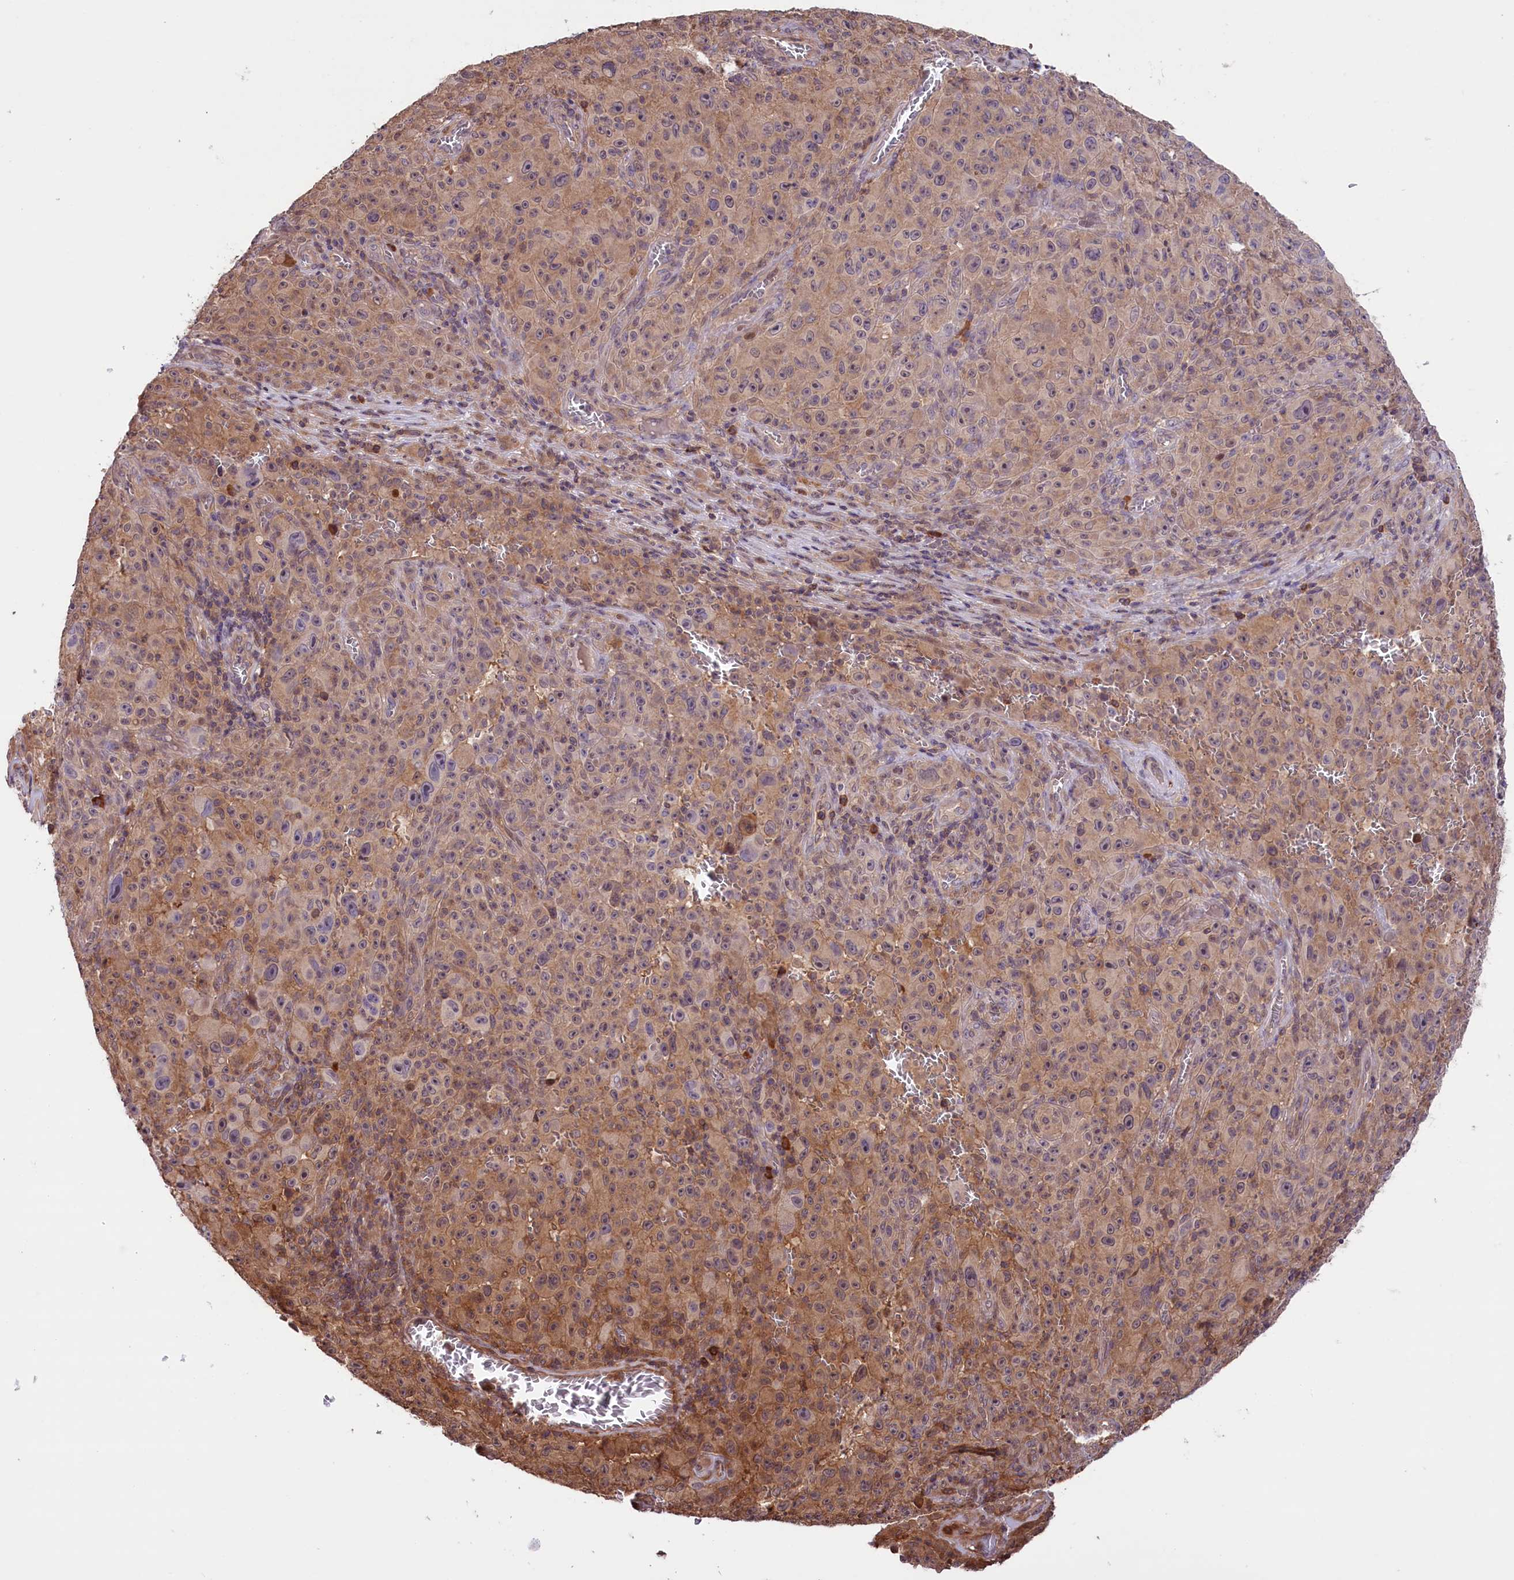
{"staining": {"intensity": "moderate", "quantity": "<25%", "location": "cytoplasmic/membranous,nuclear"}, "tissue": "melanoma", "cell_type": "Tumor cells", "image_type": "cancer", "snomed": [{"axis": "morphology", "description": "Malignant melanoma, NOS"}, {"axis": "topography", "description": "Skin"}], "caption": "High-power microscopy captured an IHC histopathology image of melanoma, revealing moderate cytoplasmic/membranous and nuclear staining in approximately <25% of tumor cells. (IHC, brightfield microscopy, high magnification).", "gene": "RIC8A", "patient": {"sex": "female", "age": 82}}